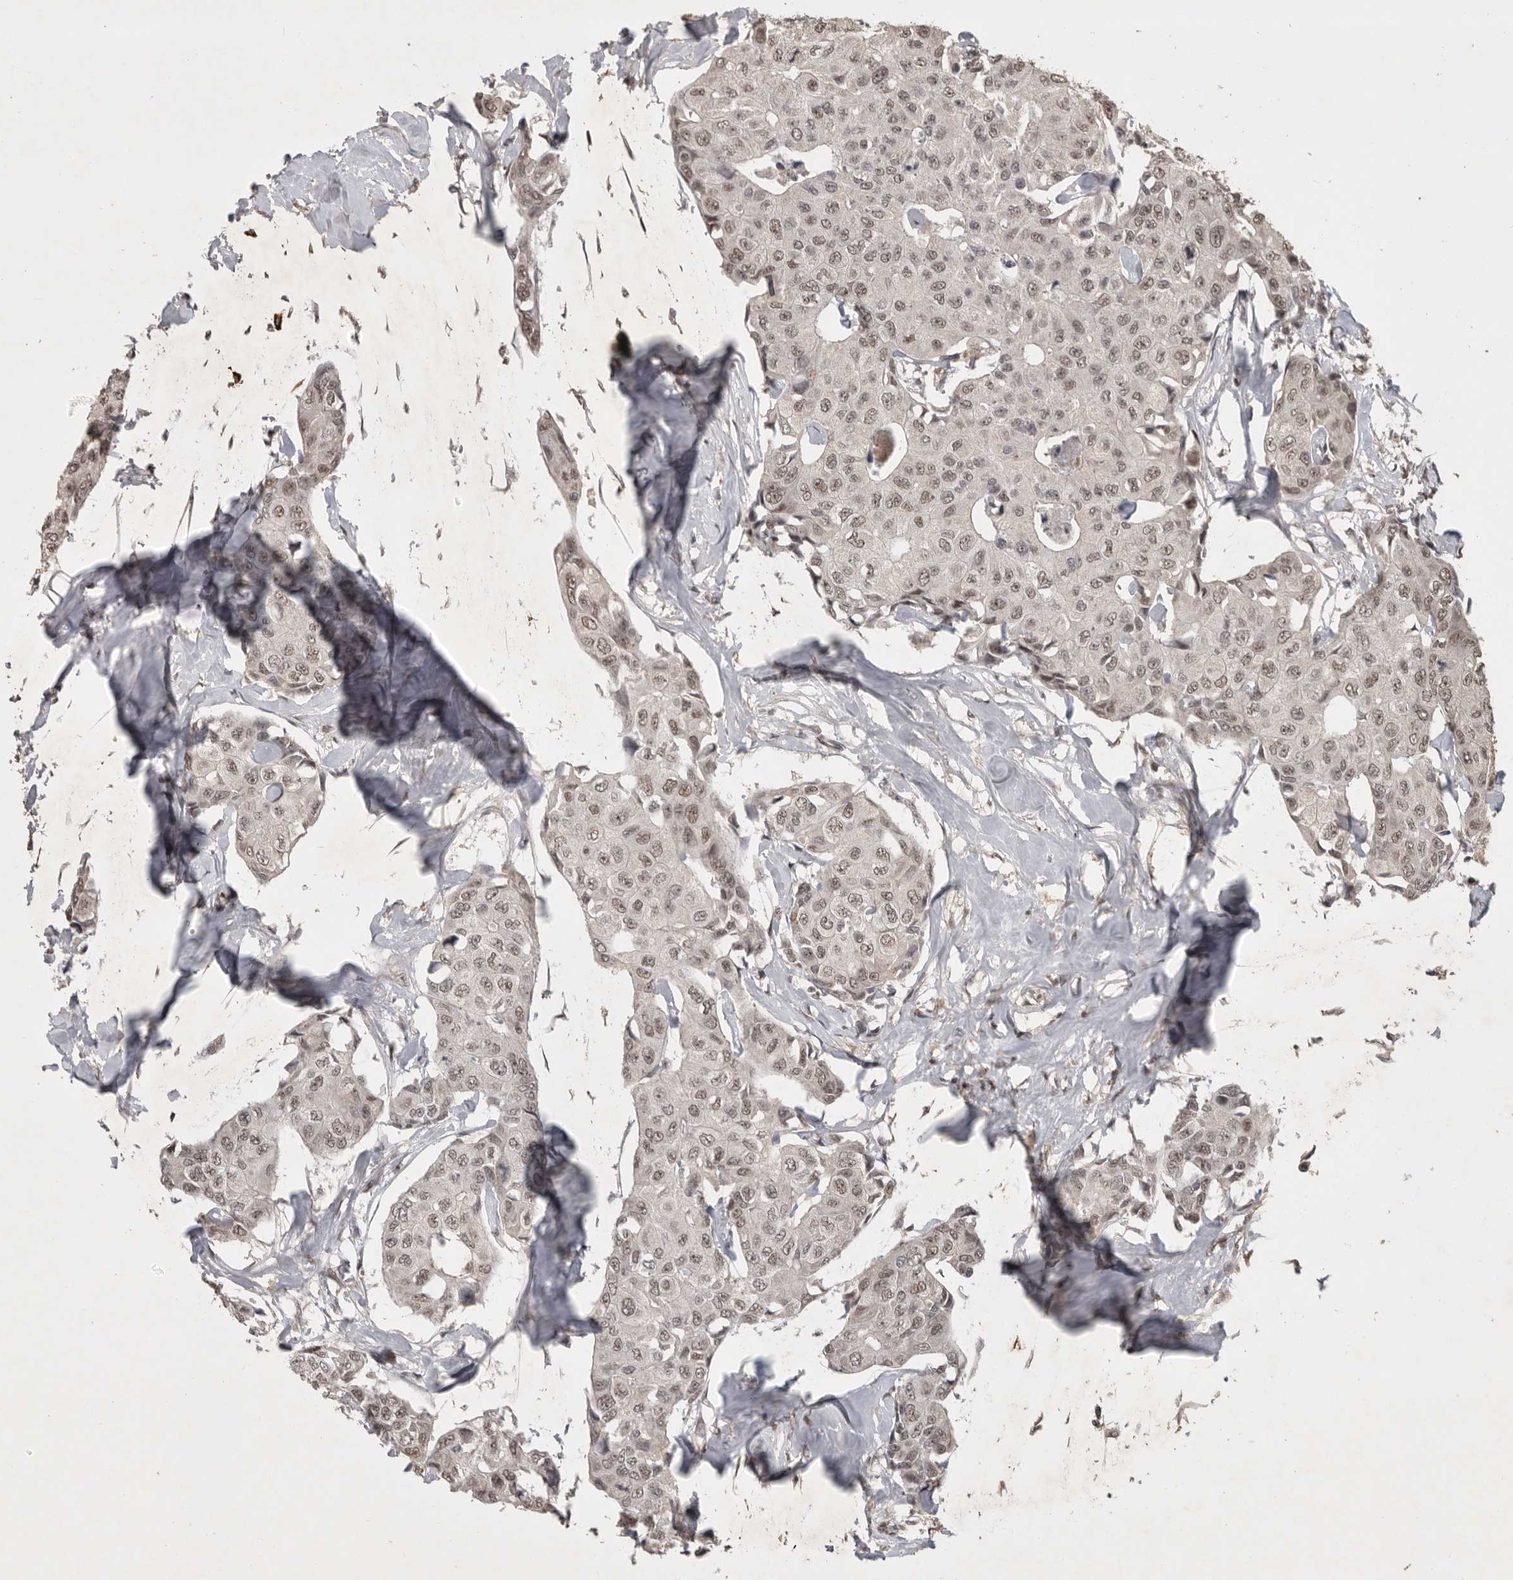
{"staining": {"intensity": "weak", "quantity": ">75%", "location": "nuclear"}, "tissue": "breast cancer", "cell_type": "Tumor cells", "image_type": "cancer", "snomed": [{"axis": "morphology", "description": "Duct carcinoma"}, {"axis": "topography", "description": "Breast"}], "caption": "Human invasive ductal carcinoma (breast) stained for a protein (brown) reveals weak nuclear positive expression in about >75% of tumor cells.", "gene": "CBLL1", "patient": {"sex": "female", "age": 80}}